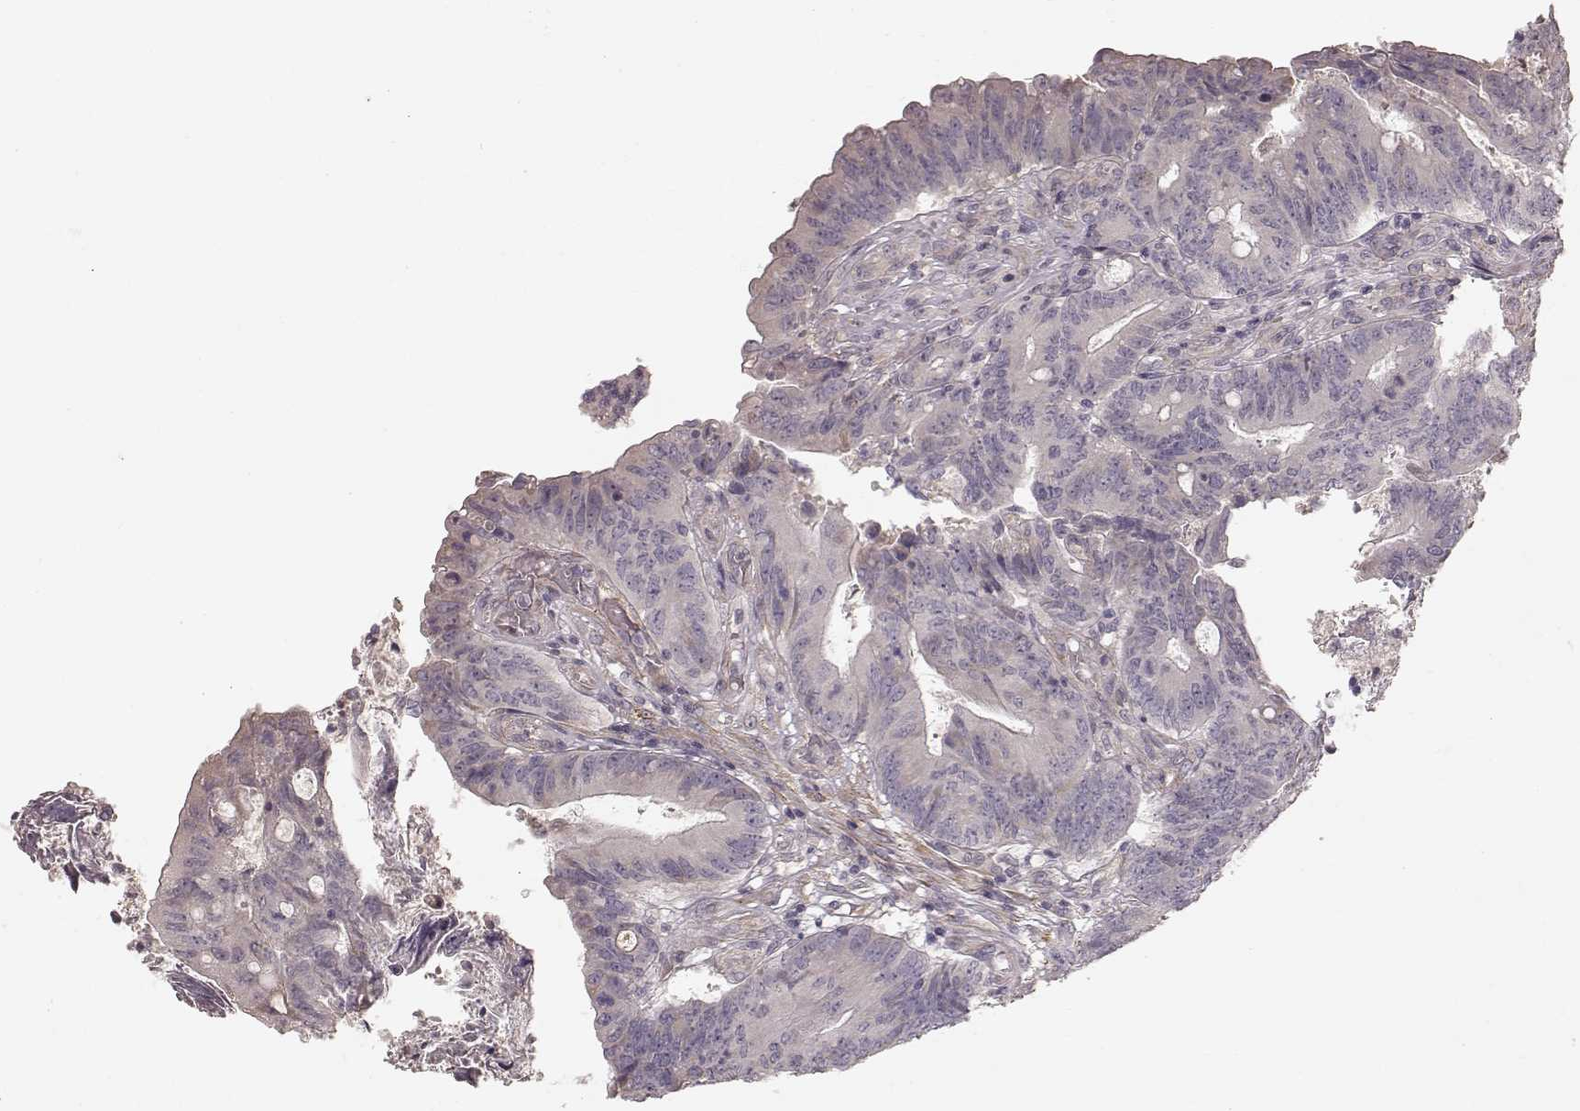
{"staining": {"intensity": "negative", "quantity": "none", "location": "none"}, "tissue": "colorectal cancer", "cell_type": "Tumor cells", "image_type": "cancer", "snomed": [{"axis": "morphology", "description": "Adenocarcinoma, NOS"}, {"axis": "topography", "description": "Colon"}], "caption": "Colorectal cancer was stained to show a protein in brown. There is no significant positivity in tumor cells. (DAB immunohistochemistry visualized using brightfield microscopy, high magnification).", "gene": "KCNJ9", "patient": {"sex": "female", "age": 70}}